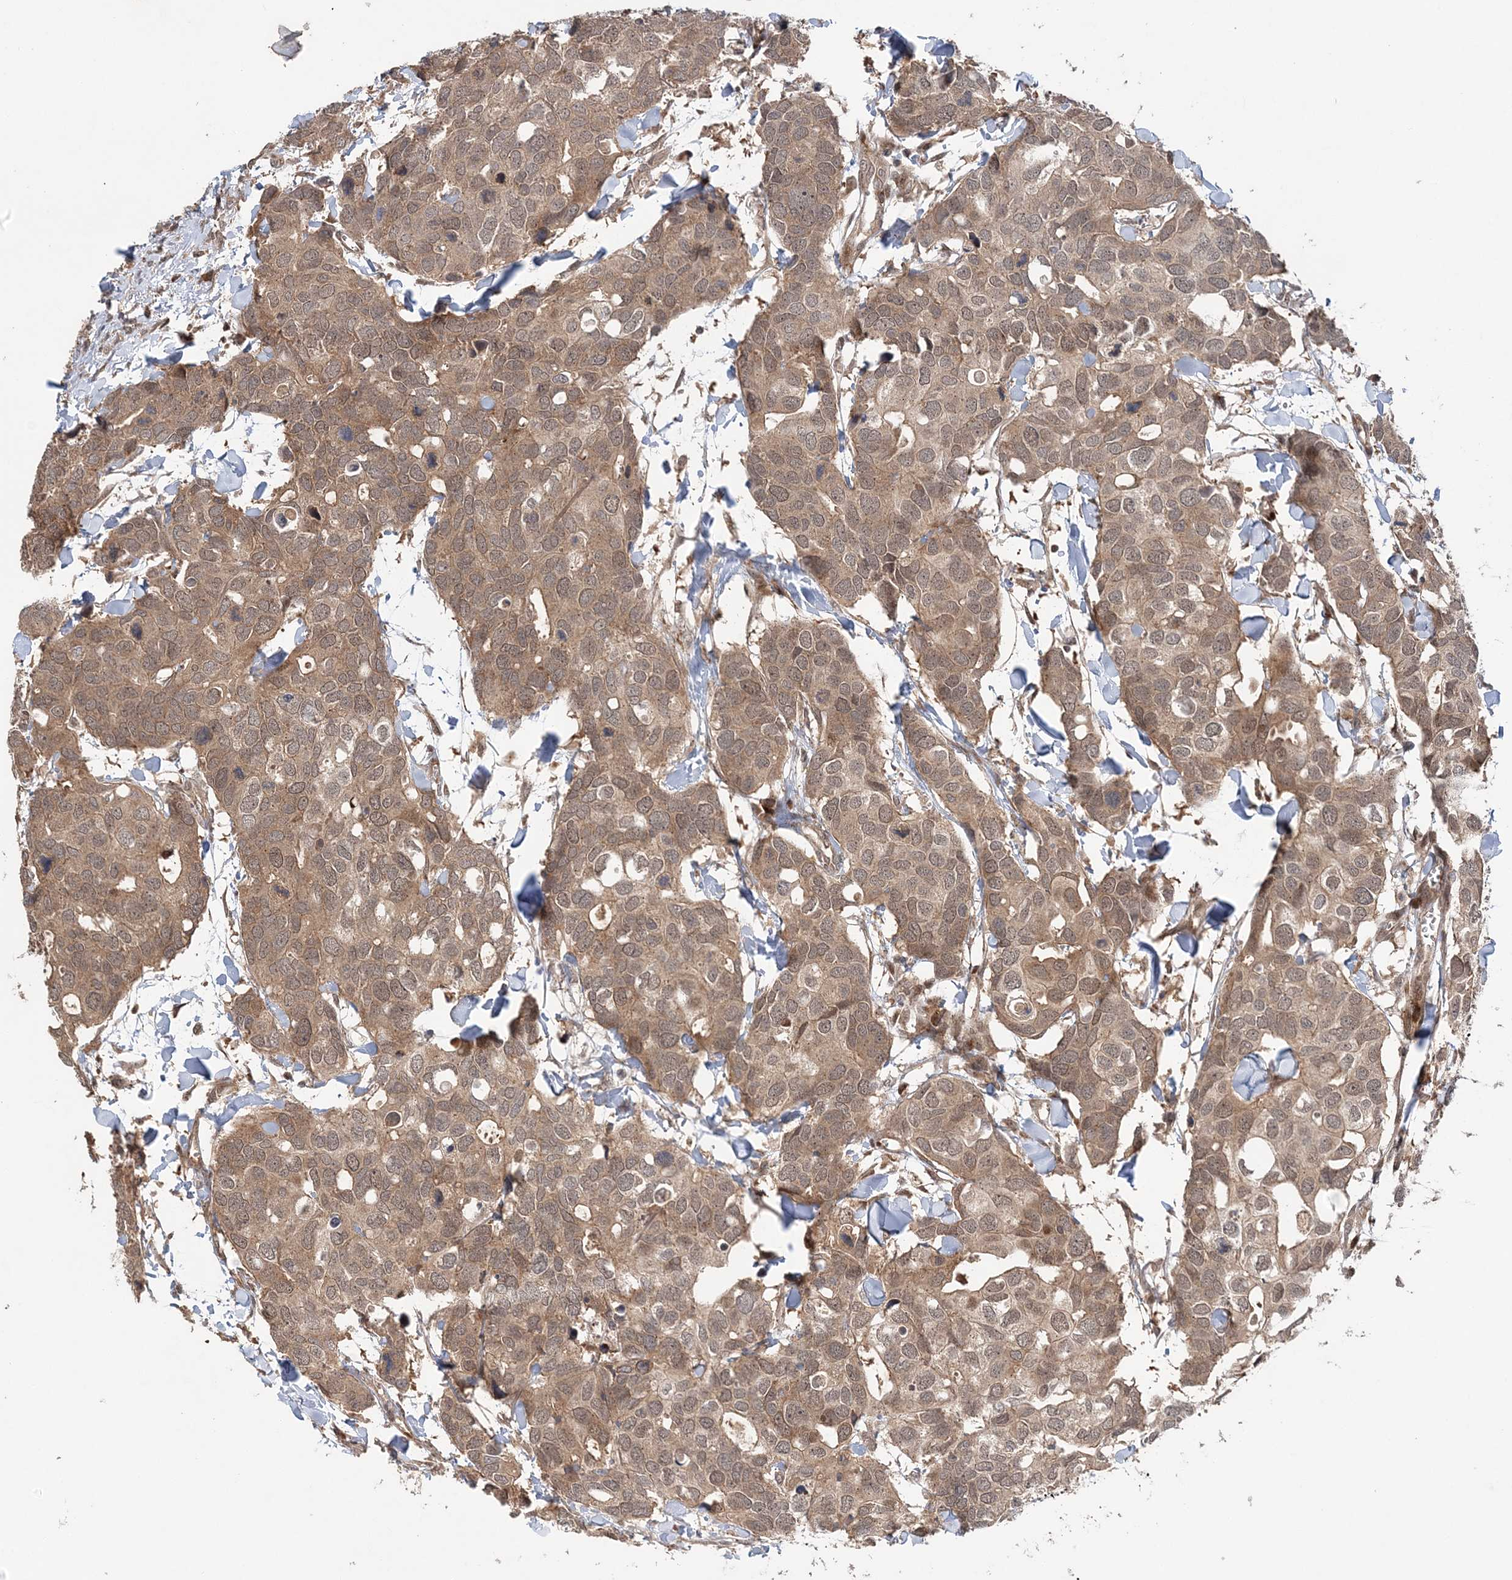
{"staining": {"intensity": "moderate", "quantity": ">75%", "location": "cytoplasmic/membranous"}, "tissue": "breast cancer", "cell_type": "Tumor cells", "image_type": "cancer", "snomed": [{"axis": "morphology", "description": "Duct carcinoma"}, {"axis": "topography", "description": "Breast"}], "caption": "Immunohistochemical staining of human breast intraductal carcinoma reveals medium levels of moderate cytoplasmic/membranous positivity in approximately >75% of tumor cells.", "gene": "UBTD2", "patient": {"sex": "female", "age": 83}}